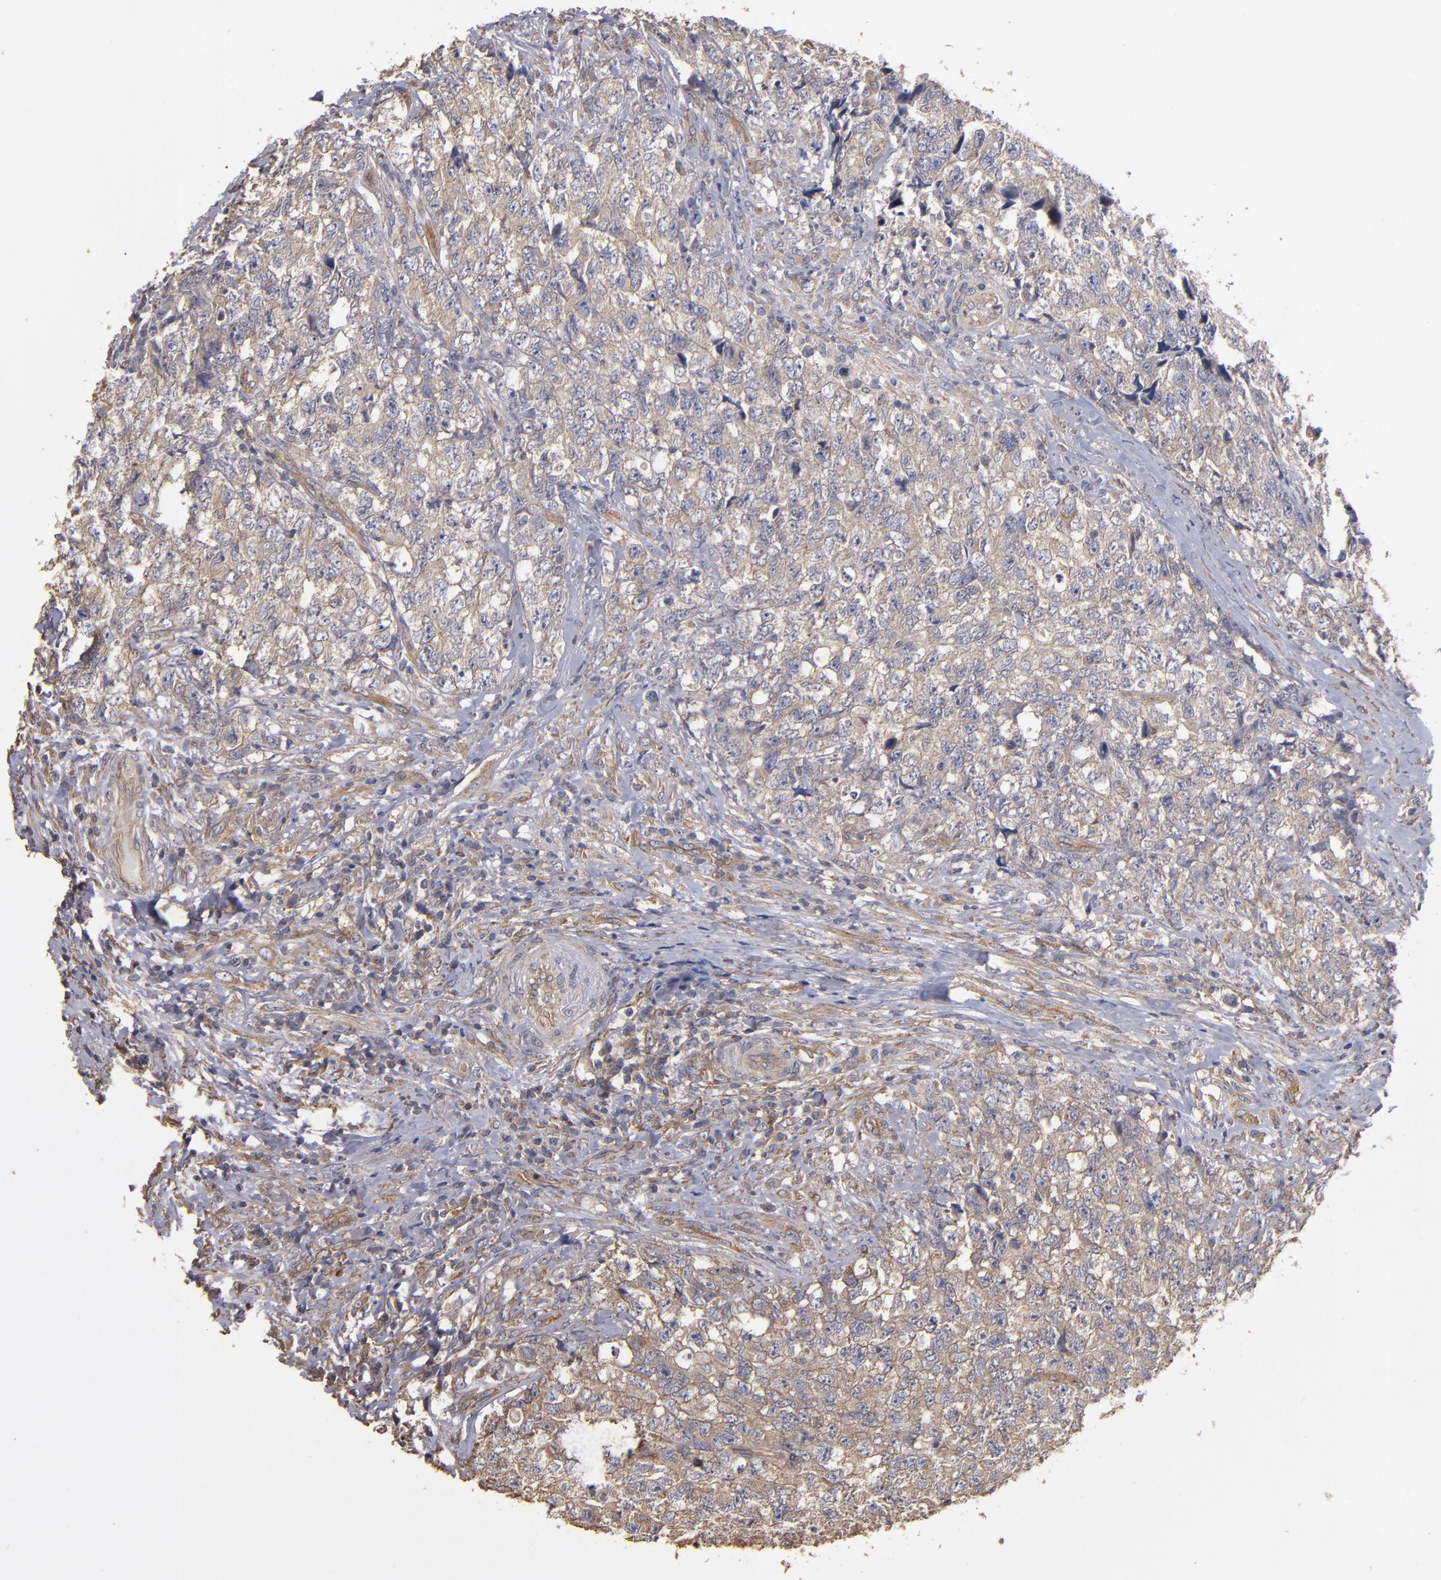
{"staining": {"intensity": "weak", "quantity": ">75%", "location": "cytoplasmic/membranous"}, "tissue": "testis cancer", "cell_type": "Tumor cells", "image_type": "cancer", "snomed": [{"axis": "morphology", "description": "Carcinoma, Embryonal, NOS"}, {"axis": "topography", "description": "Testis"}], "caption": "DAB (3,3'-diaminobenzidine) immunohistochemical staining of testis cancer (embryonal carcinoma) demonstrates weak cytoplasmic/membranous protein positivity in approximately >75% of tumor cells. (Brightfield microscopy of DAB IHC at high magnification).", "gene": "DMD", "patient": {"sex": "male", "age": 31}}